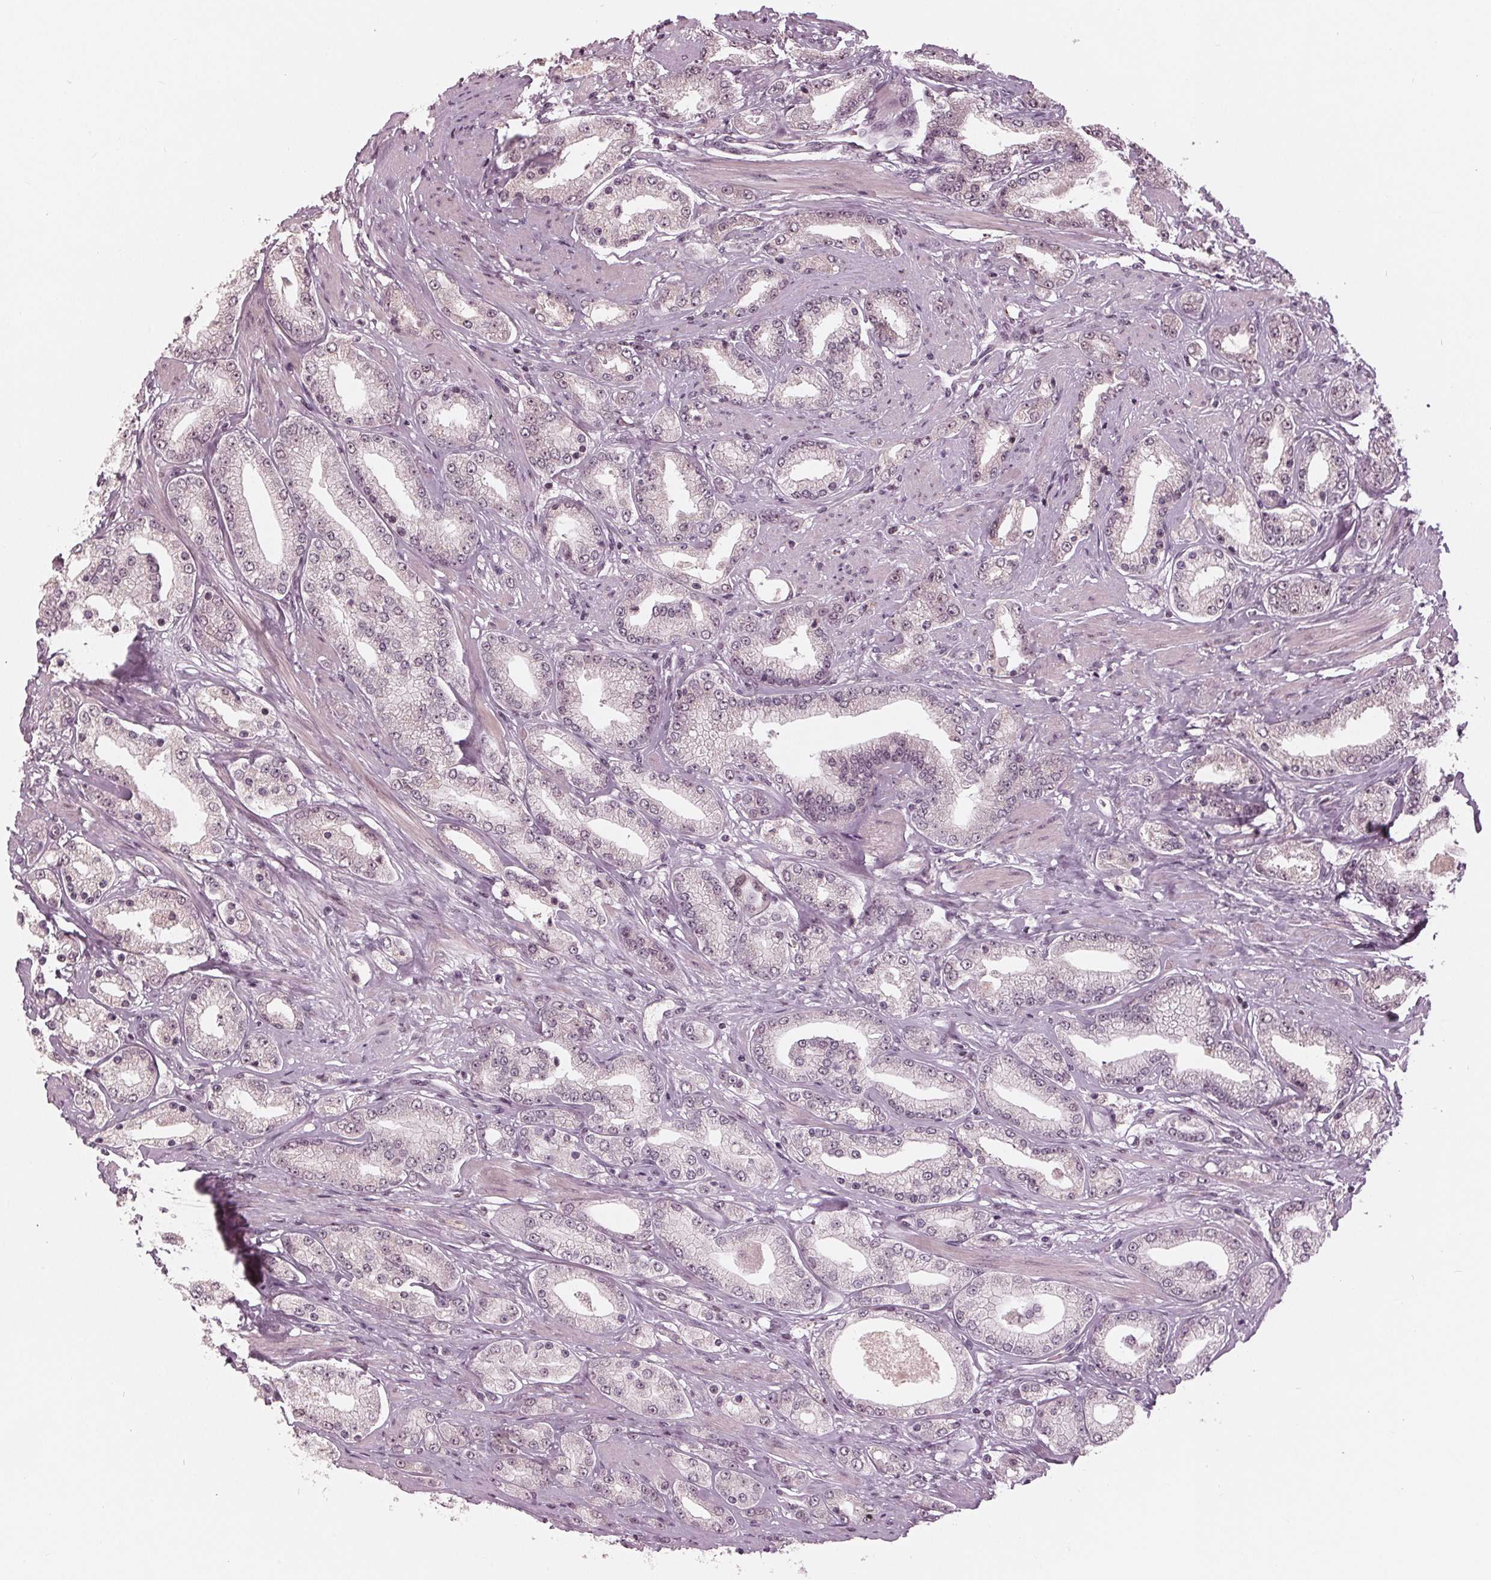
{"staining": {"intensity": "weak", "quantity": "25%-75%", "location": "nuclear"}, "tissue": "prostate cancer", "cell_type": "Tumor cells", "image_type": "cancer", "snomed": [{"axis": "morphology", "description": "Adenocarcinoma, High grade"}, {"axis": "topography", "description": "Prostate"}], "caption": "The photomicrograph demonstrates a brown stain indicating the presence of a protein in the nuclear of tumor cells in prostate cancer. The staining was performed using DAB (3,3'-diaminobenzidine) to visualize the protein expression in brown, while the nuclei were stained in blue with hematoxylin (Magnification: 20x).", "gene": "SLX4", "patient": {"sex": "male", "age": 67}}